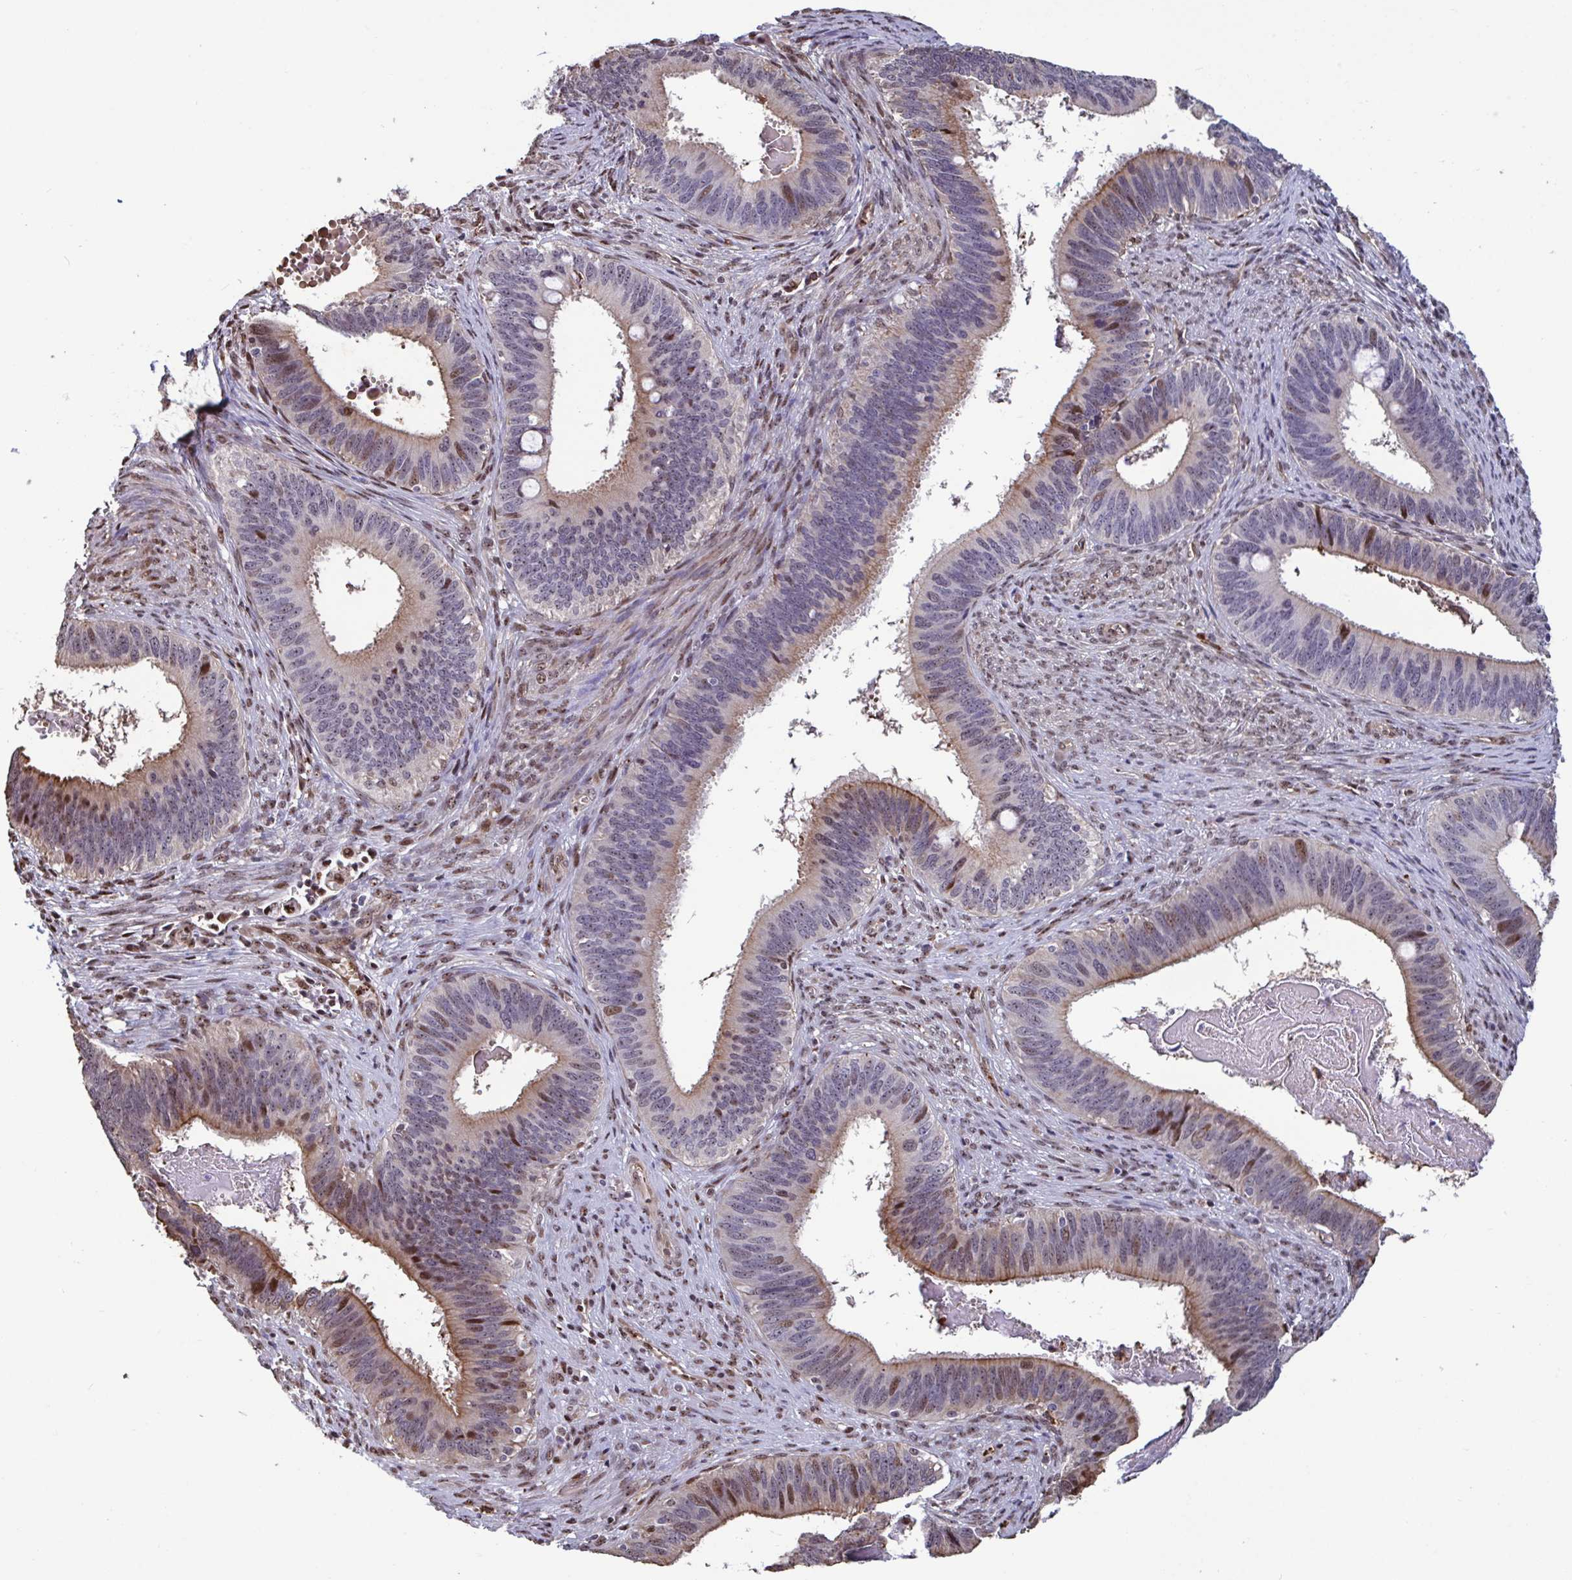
{"staining": {"intensity": "moderate", "quantity": "25%-75%", "location": "cytoplasmic/membranous,nuclear"}, "tissue": "cervical cancer", "cell_type": "Tumor cells", "image_type": "cancer", "snomed": [{"axis": "morphology", "description": "Adenocarcinoma, NOS"}, {"axis": "topography", "description": "Cervix"}], "caption": "The histopathology image shows a brown stain indicating the presence of a protein in the cytoplasmic/membranous and nuclear of tumor cells in cervical adenocarcinoma.", "gene": "PELI2", "patient": {"sex": "female", "age": 42}}